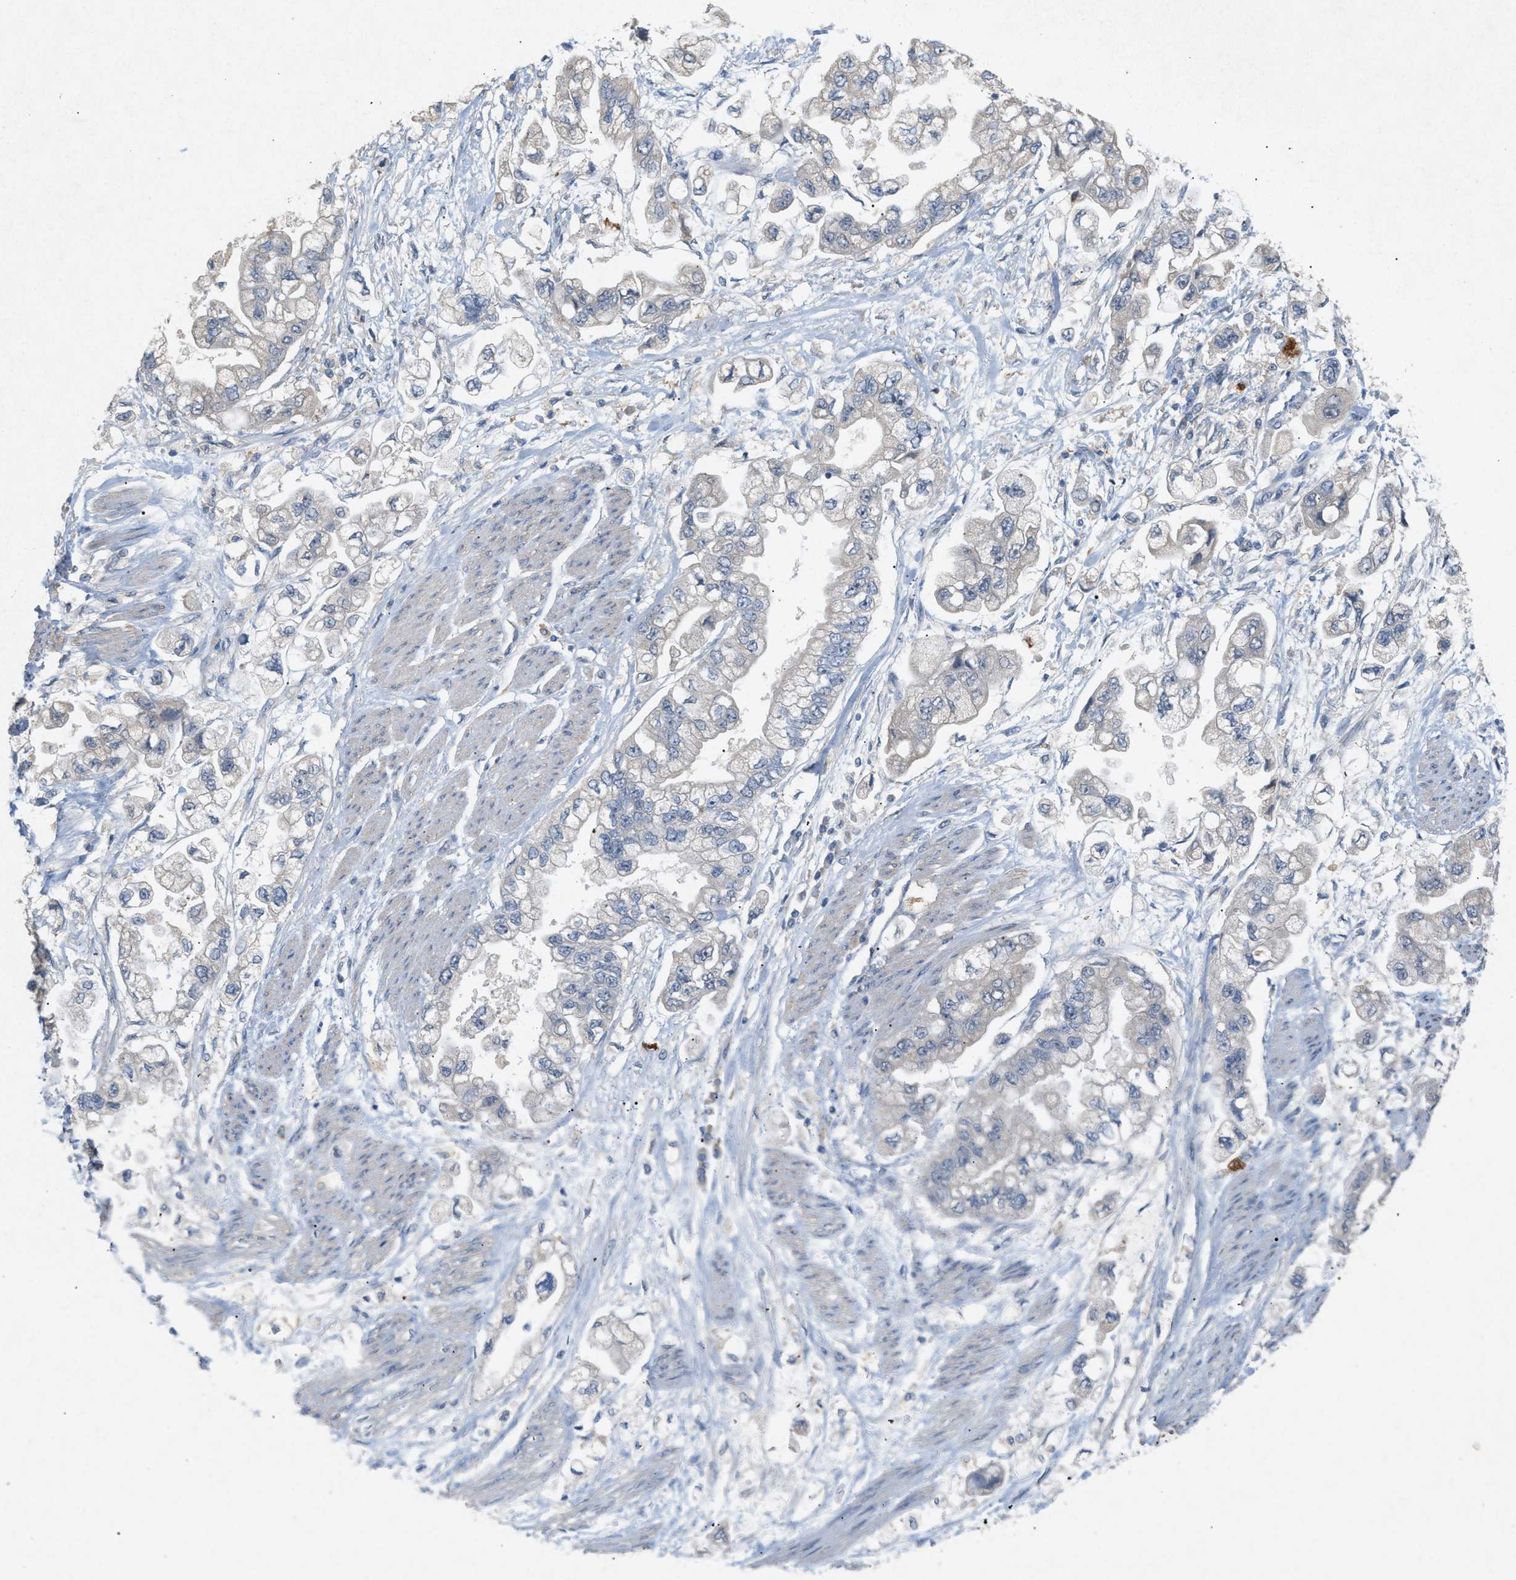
{"staining": {"intensity": "negative", "quantity": "none", "location": "none"}, "tissue": "stomach cancer", "cell_type": "Tumor cells", "image_type": "cancer", "snomed": [{"axis": "morphology", "description": "Normal tissue, NOS"}, {"axis": "morphology", "description": "Adenocarcinoma, NOS"}, {"axis": "topography", "description": "Stomach"}], "caption": "This is an IHC photomicrograph of human stomach cancer (adenocarcinoma). There is no expression in tumor cells.", "gene": "DCAF7", "patient": {"sex": "male", "age": 62}}